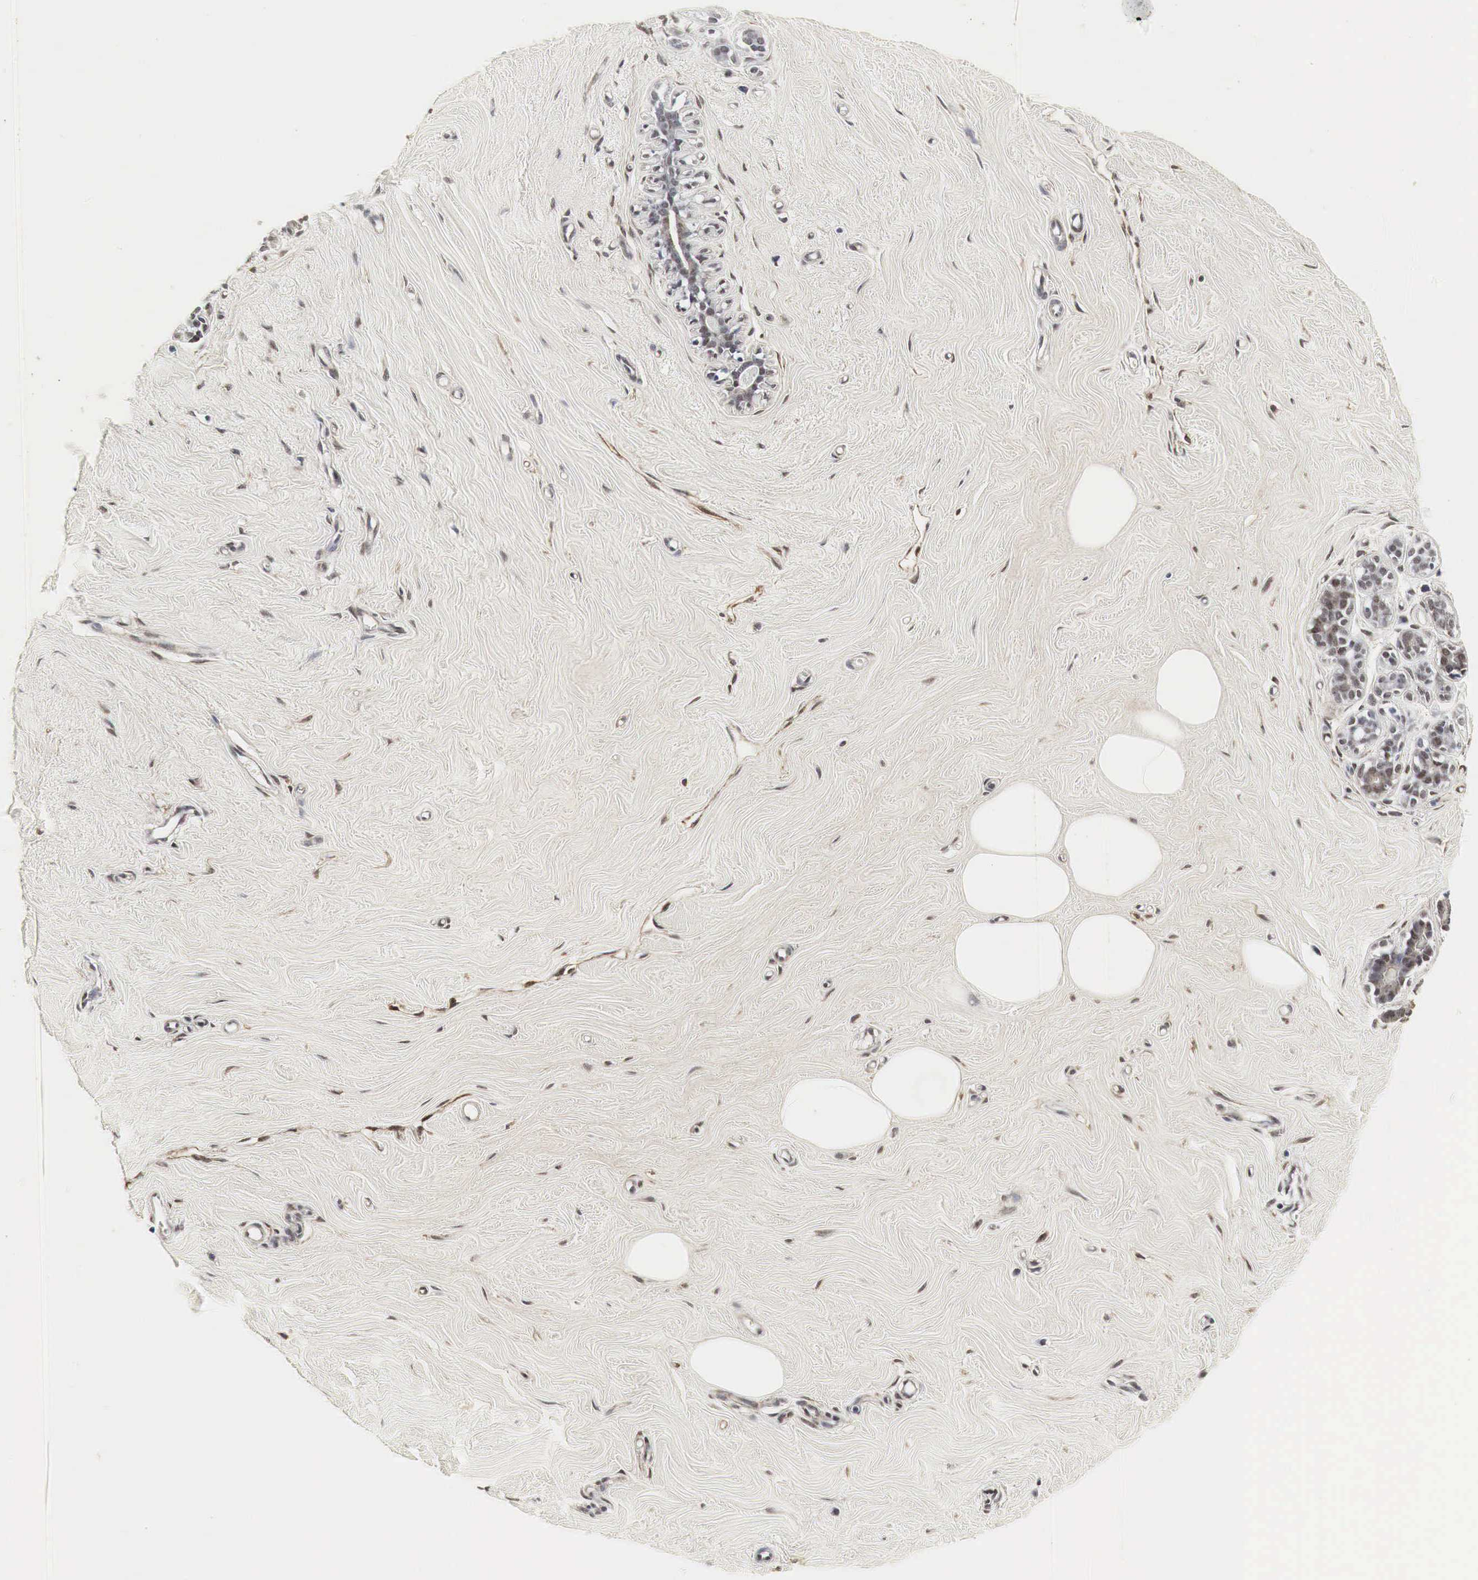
{"staining": {"intensity": "negative", "quantity": "none", "location": "none"}, "tissue": "breast", "cell_type": "Adipocytes", "image_type": "normal", "snomed": [{"axis": "morphology", "description": "Normal tissue, NOS"}, {"axis": "topography", "description": "Breast"}], "caption": "The micrograph reveals no significant positivity in adipocytes of breast.", "gene": "SPIN1", "patient": {"sex": "female", "age": 45}}